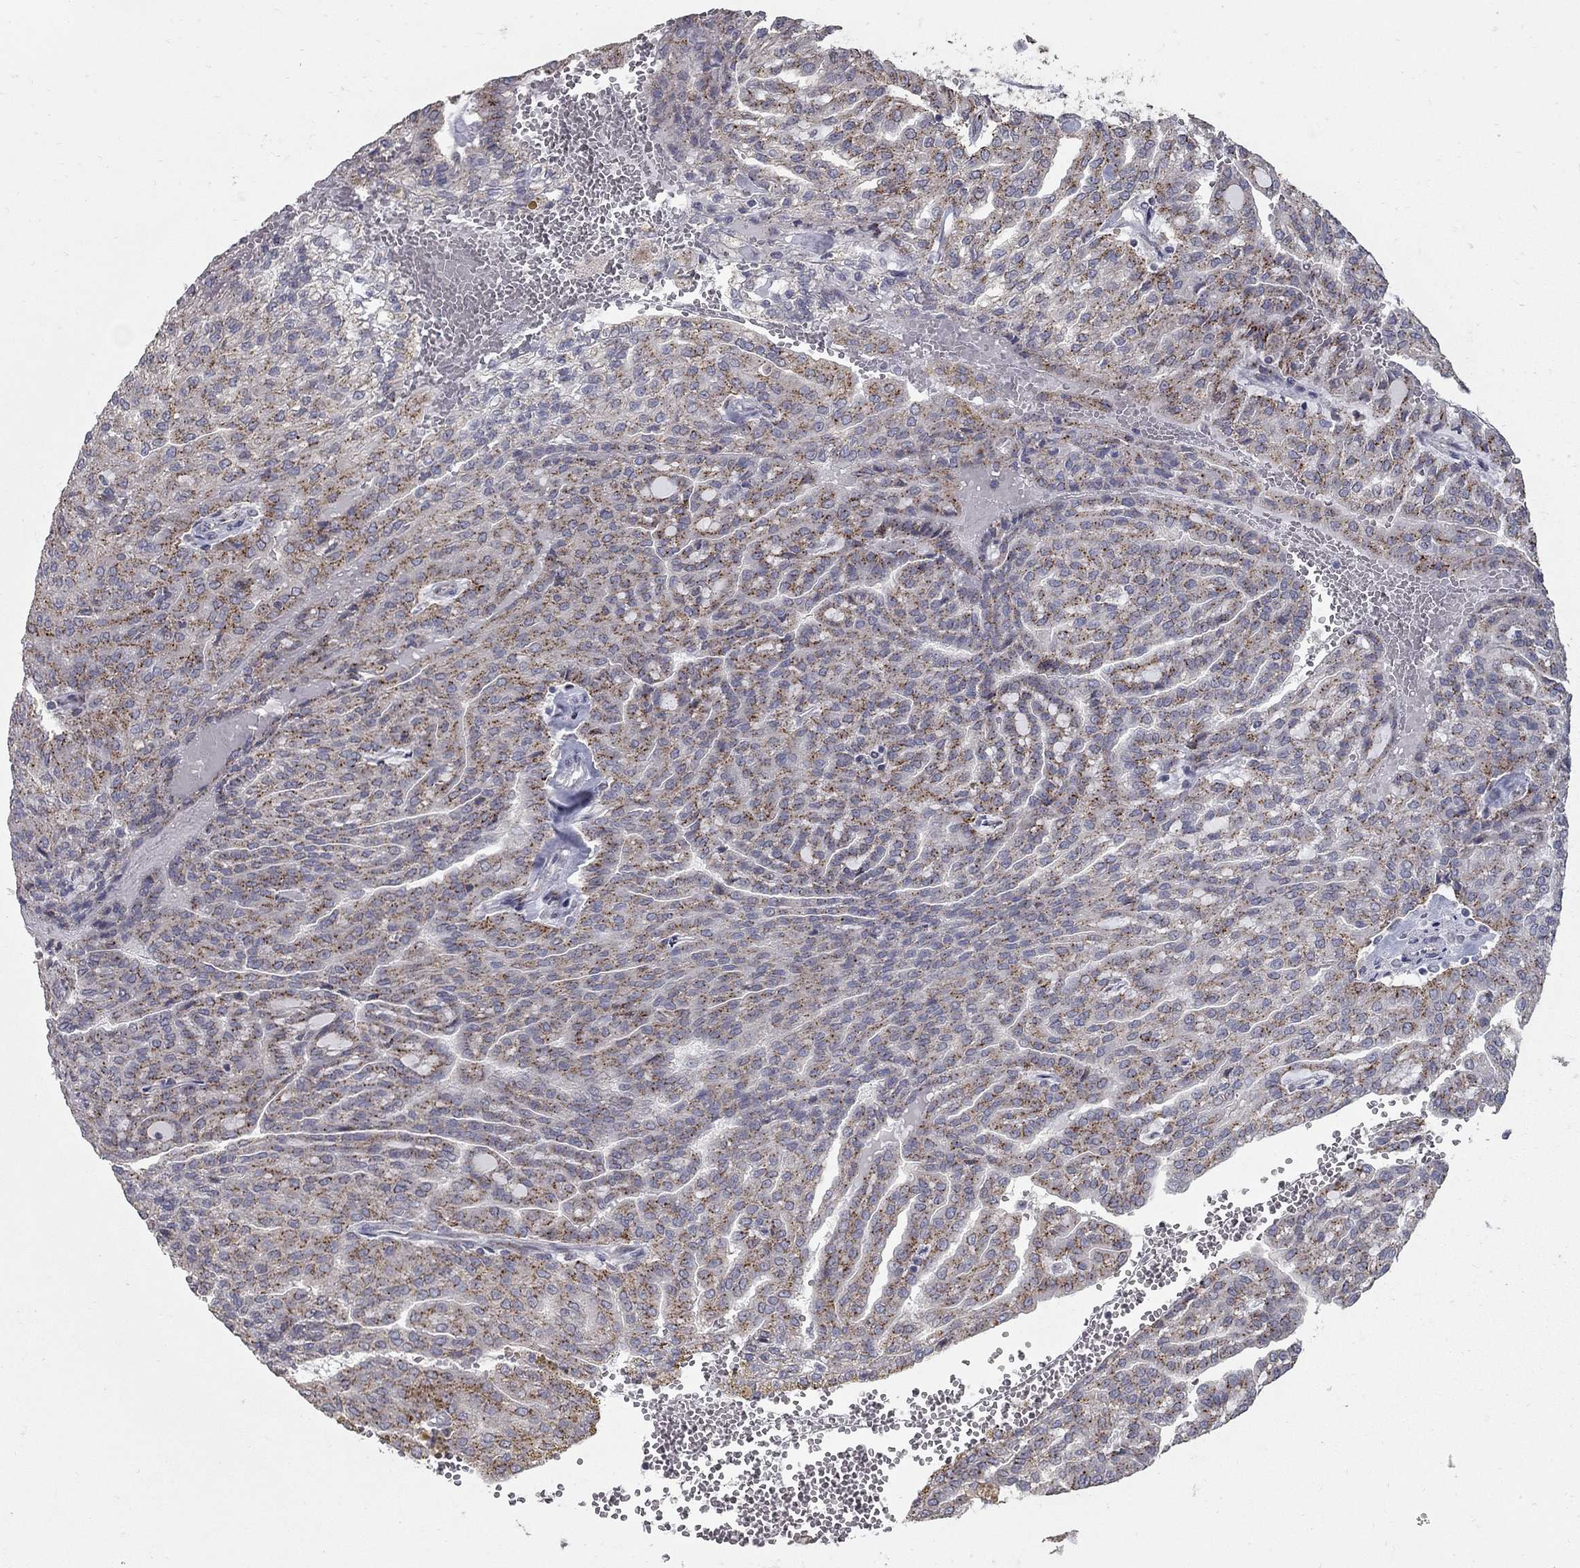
{"staining": {"intensity": "strong", "quantity": "25%-75%", "location": "cytoplasmic/membranous"}, "tissue": "renal cancer", "cell_type": "Tumor cells", "image_type": "cancer", "snomed": [{"axis": "morphology", "description": "Adenocarcinoma, NOS"}, {"axis": "topography", "description": "Kidney"}], "caption": "Immunohistochemistry (IHC) of human renal cancer (adenocarcinoma) reveals high levels of strong cytoplasmic/membranous staining in approximately 25%-75% of tumor cells.", "gene": "KIAA0319L", "patient": {"sex": "male", "age": 63}}